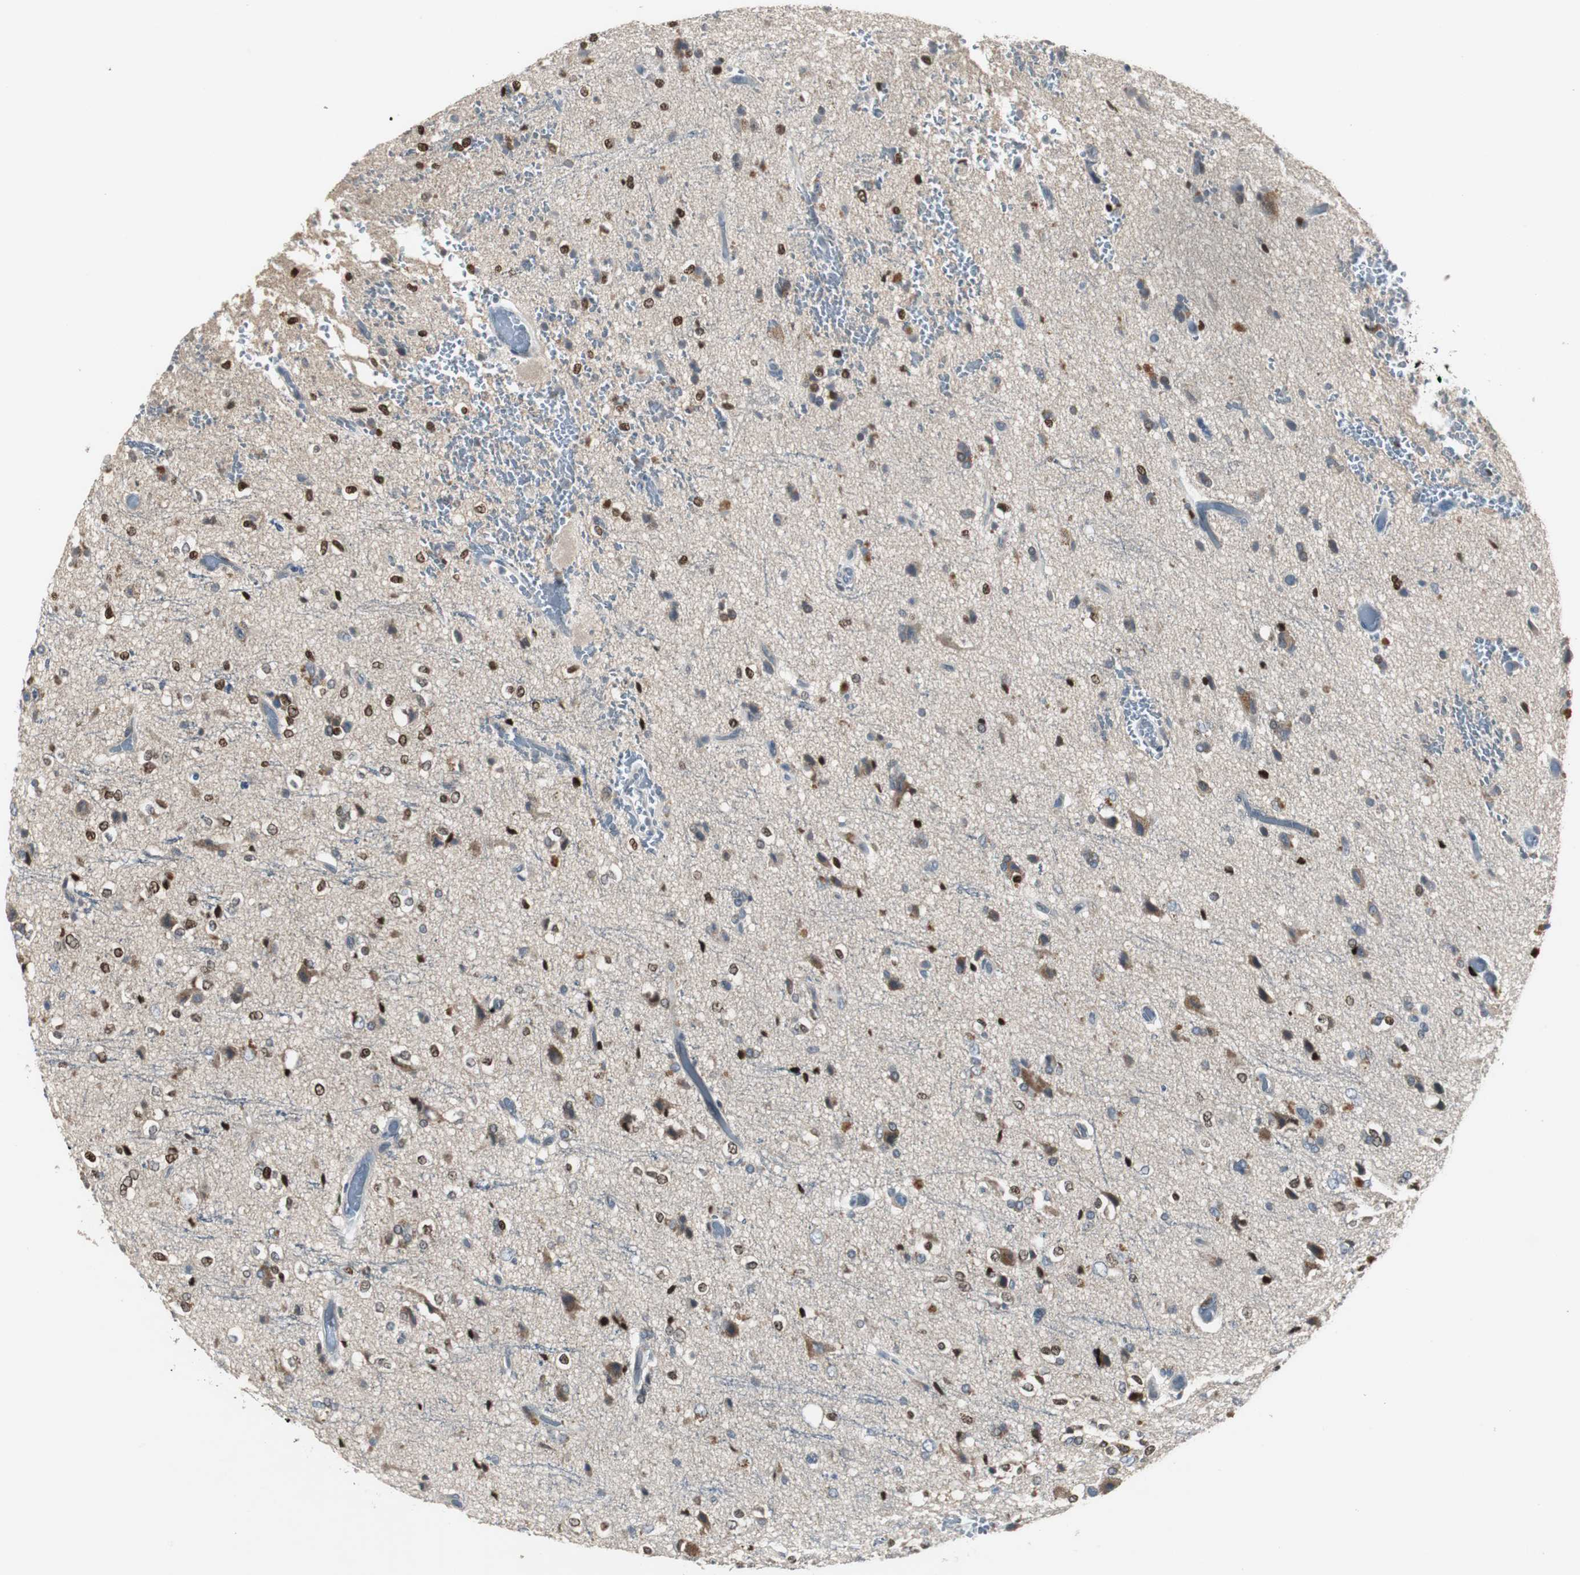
{"staining": {"intensity": "strong", "quantity": "25%-75%", "location": "nuclear"}, "tissue": "glioma", "cell_type": "Tumor cells", "image_type": "cancer", "snomed": [{"axis": "morphology", "description": "Glioma, malignant, High grade"}, {"axis": "topography", "description": "Brain"}], "caption": "The image shows immunohistochemical staining of glioma. There is strong nuclear staining is appreciated in approximately 25%-75% of tumor cells.", "gene": "MYT1", "patient": {"sex": "male", "age": 47}}